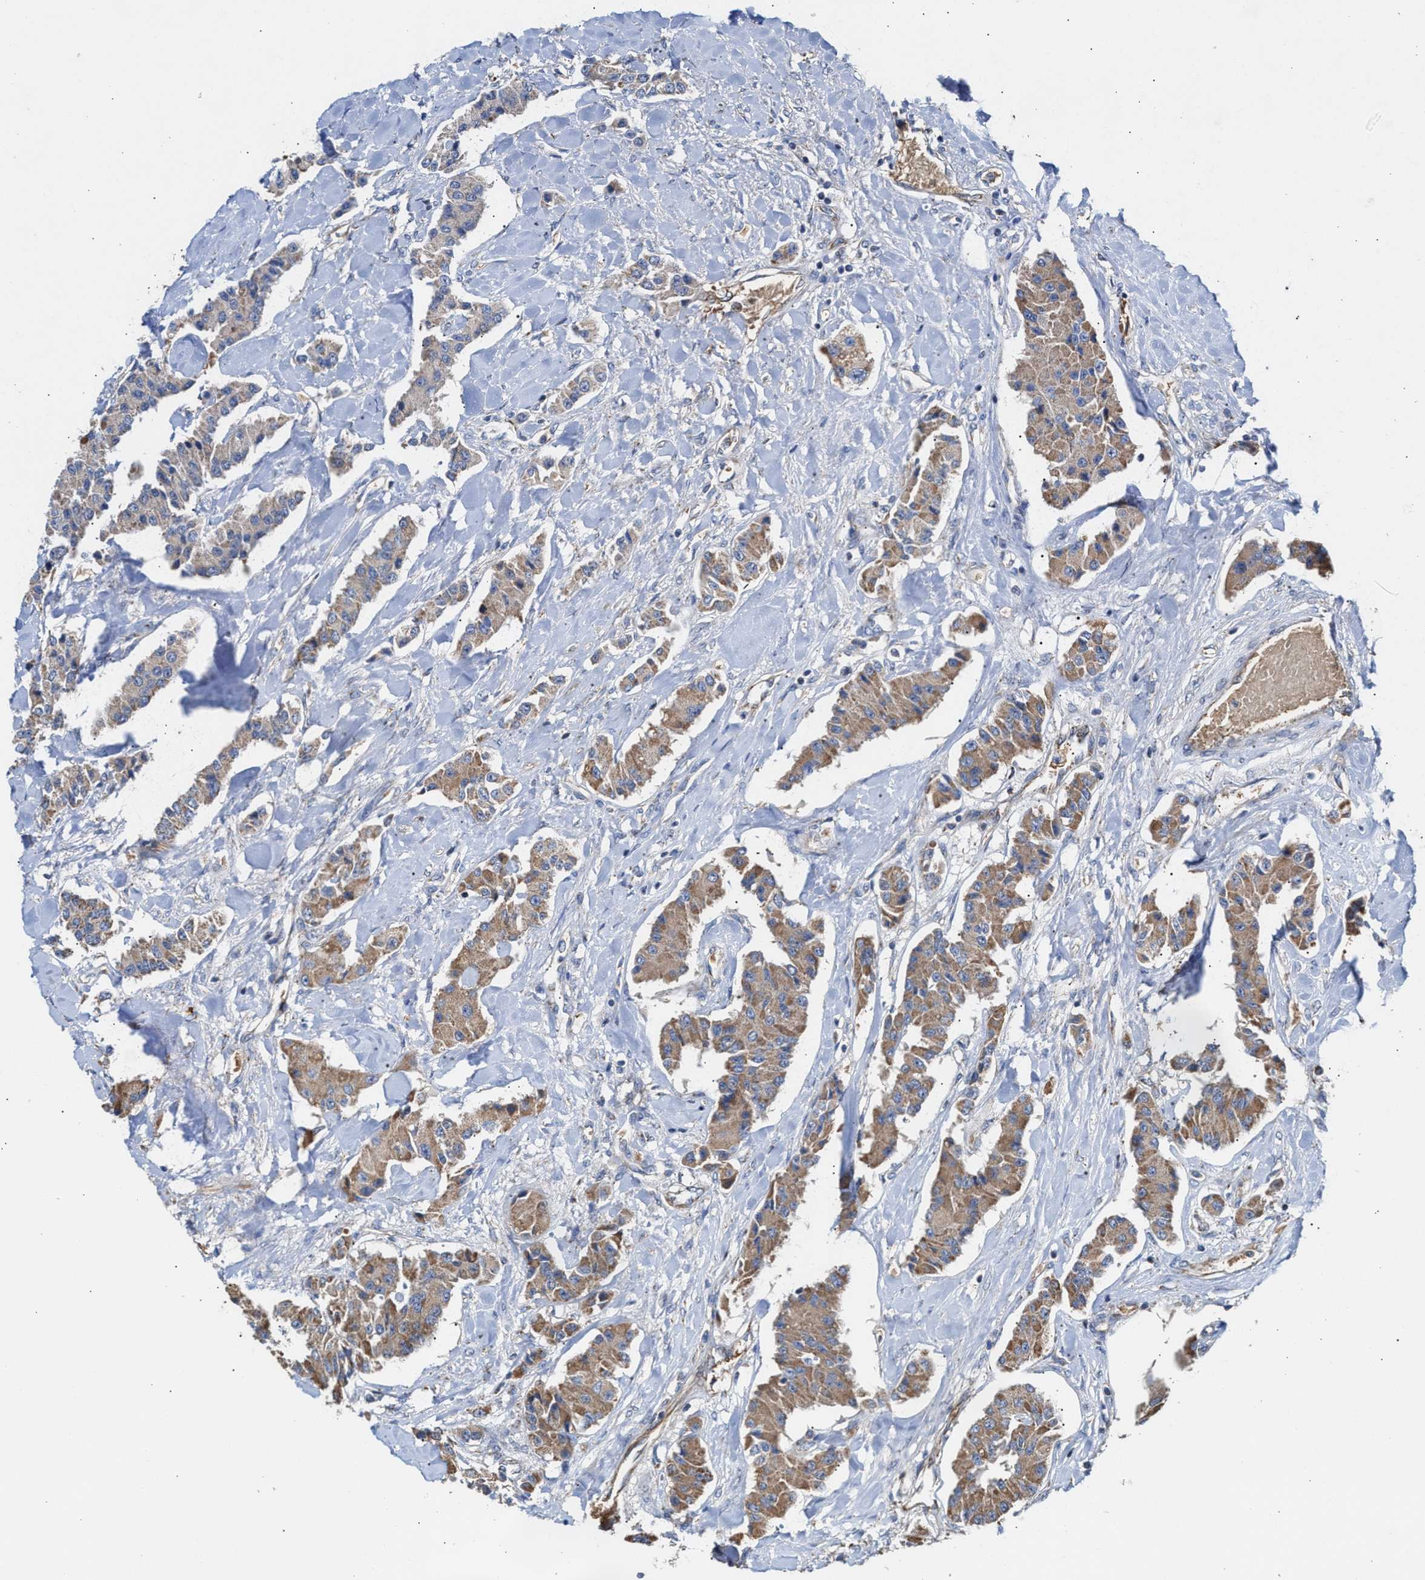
{"staining": {"intensity": "moderate", "quantity": ">75%", "location": "cytoplasmic/membranous"}, "tissue": "carcinoid", "cell_type": "Tumor cells", "image_type": "cancer", "snomed": [{"axis": "morphology", "description": "Carcinoid, malignant, NOS"}, {"axis": "topography", "description": "Pancreas"}], "caption": "About >75% of tumor cells in human carcinoid (malignant) display moderate cytoplasmic/membranous protein expression as visualized by brown immunohistochemical staining.", "gene": "MECR", "patient": {"sex": "male", "age": 41}}